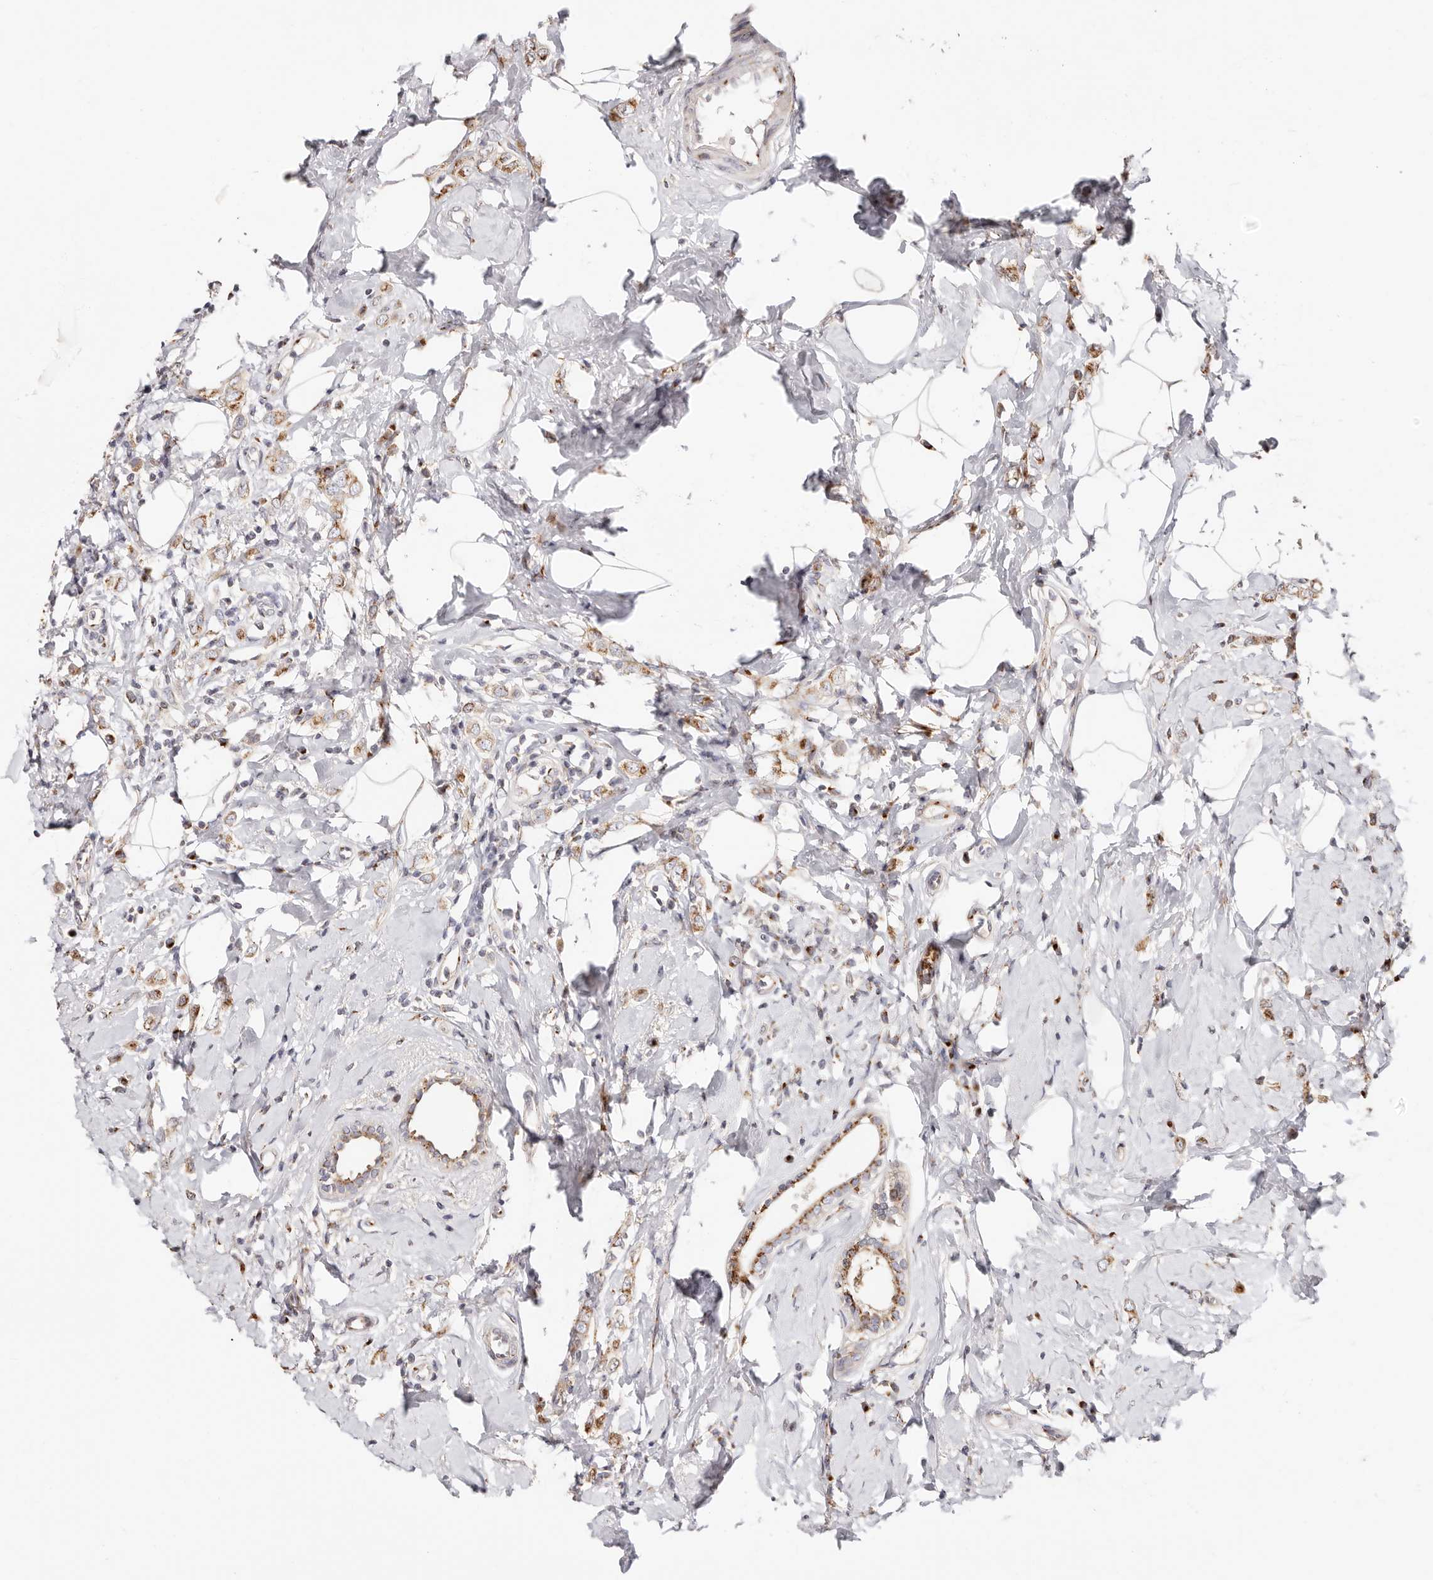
{"staining": {"intensity": "moderate", "quantity": "<25%", "location": "cytoplasmic/membranous"}, "tissue": "breast cancer", "cell_type": "Tumor cells", "image_type": "cancer", "snomed": [{"axis": "morphology", "description": "Lobular carcinoma"}, {"axis": "topography", "description": "Breast"}], "caption": "Immunohistochemical staining of breast cancer (lobular carcinoma) shows moderate cytoplasmic/membranous protein staining in about <25% of tumor cells.", "gene": "MAPK6", "patient": {"sex": "female", "age": 47}}